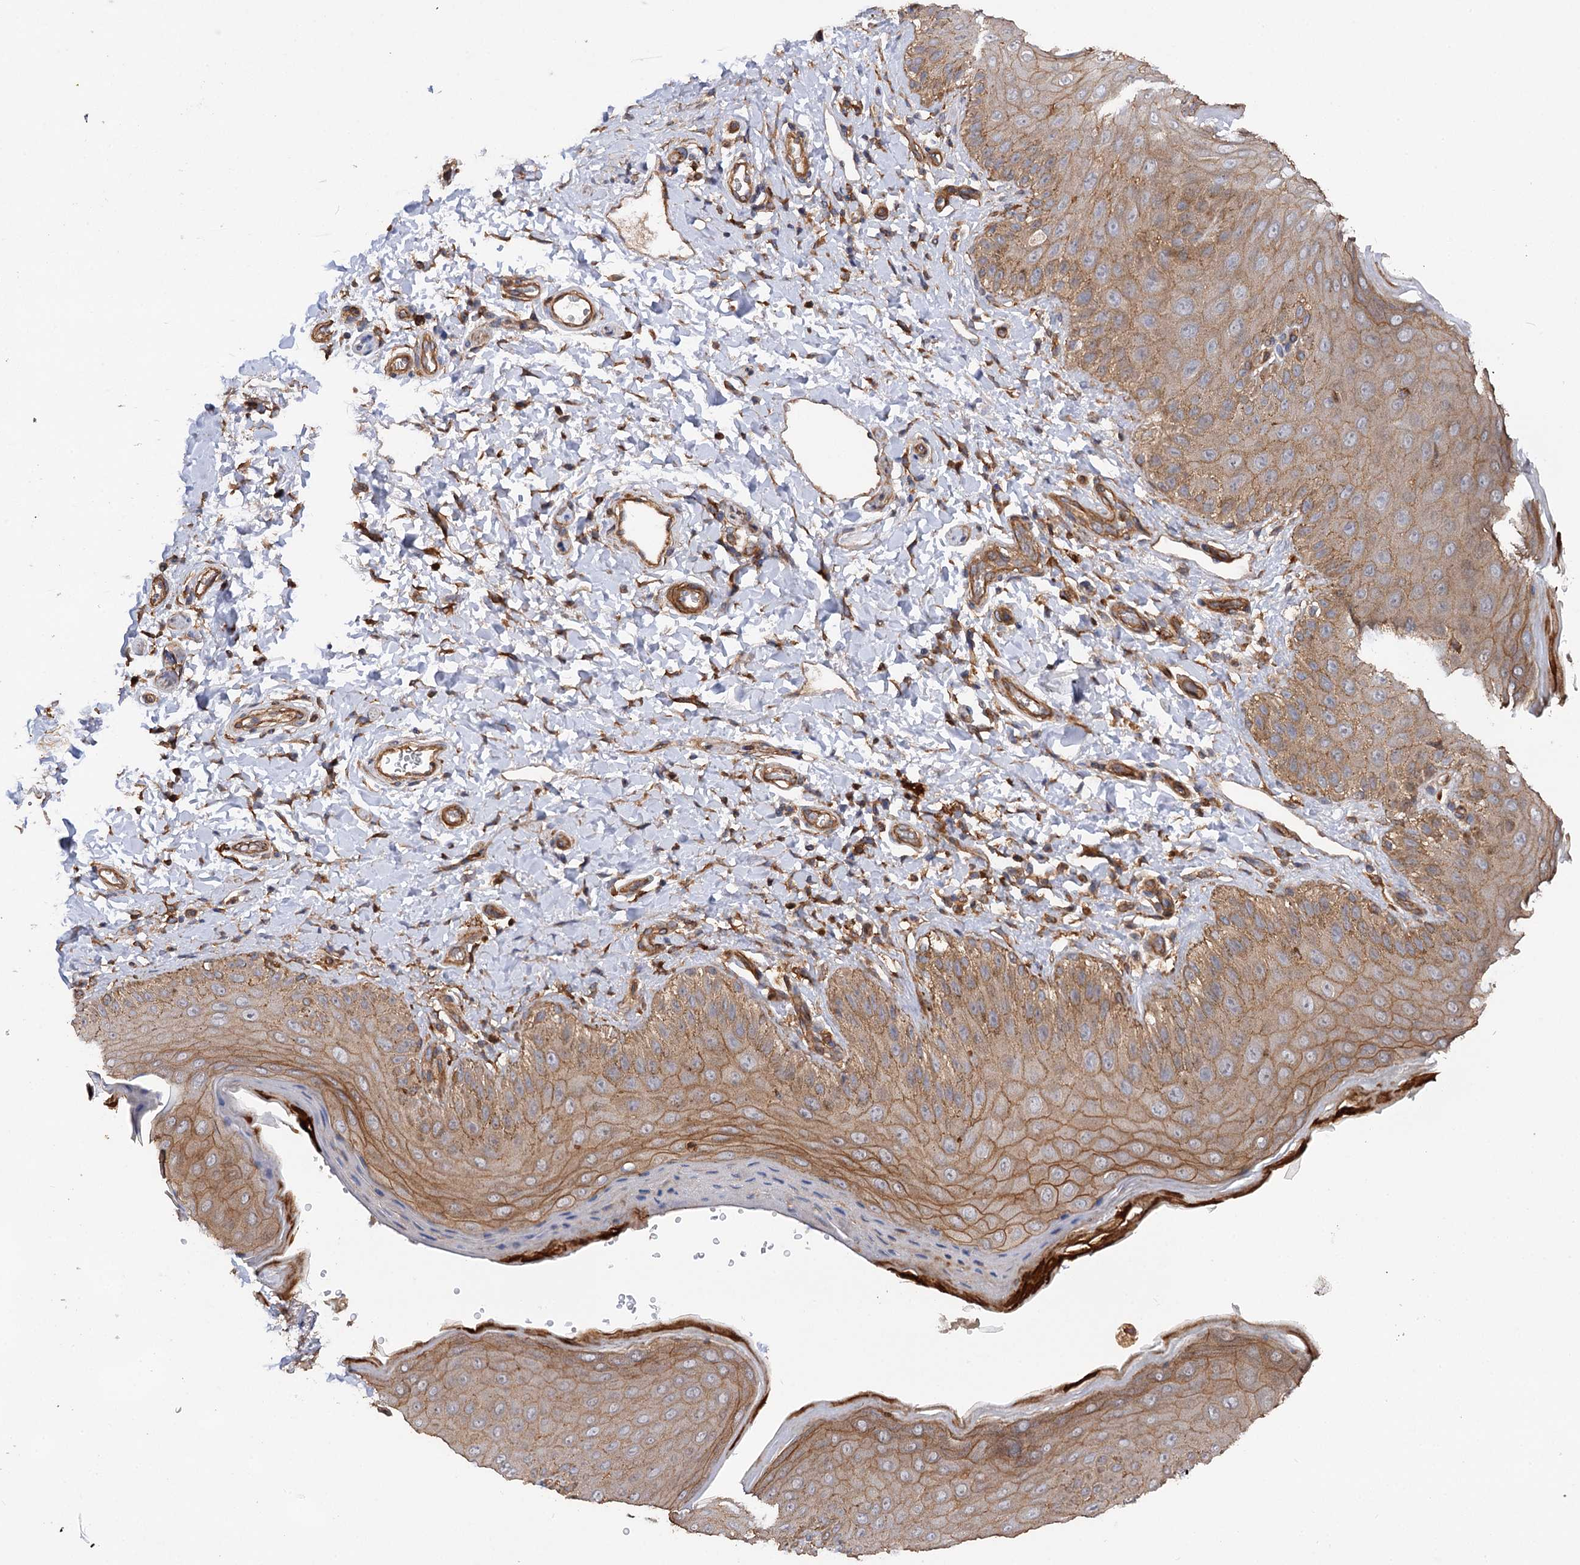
{"staining": {"intensity": "moderate", "quantity": "25%-75%", "location": "cytoplasmic/membranous"}, "tissue": "skin", "cell_type": "Epidermal cells", "image_type": "normal", "snomed": [{"axis": "morphology", "description": "Normal tissue, NOS"}, {"axis": "topography", "description": "Anal"}], "caption": "Protein analysis of benign skin demonstrates moderate cytoplasmic/membranous expression in approximately 25%-75% of epidermal cells. (DAB = brown stain, brightfield microscopy at high magnification).", "gene": "CSAD", "patient": {"sex": "male", "age": 44}}